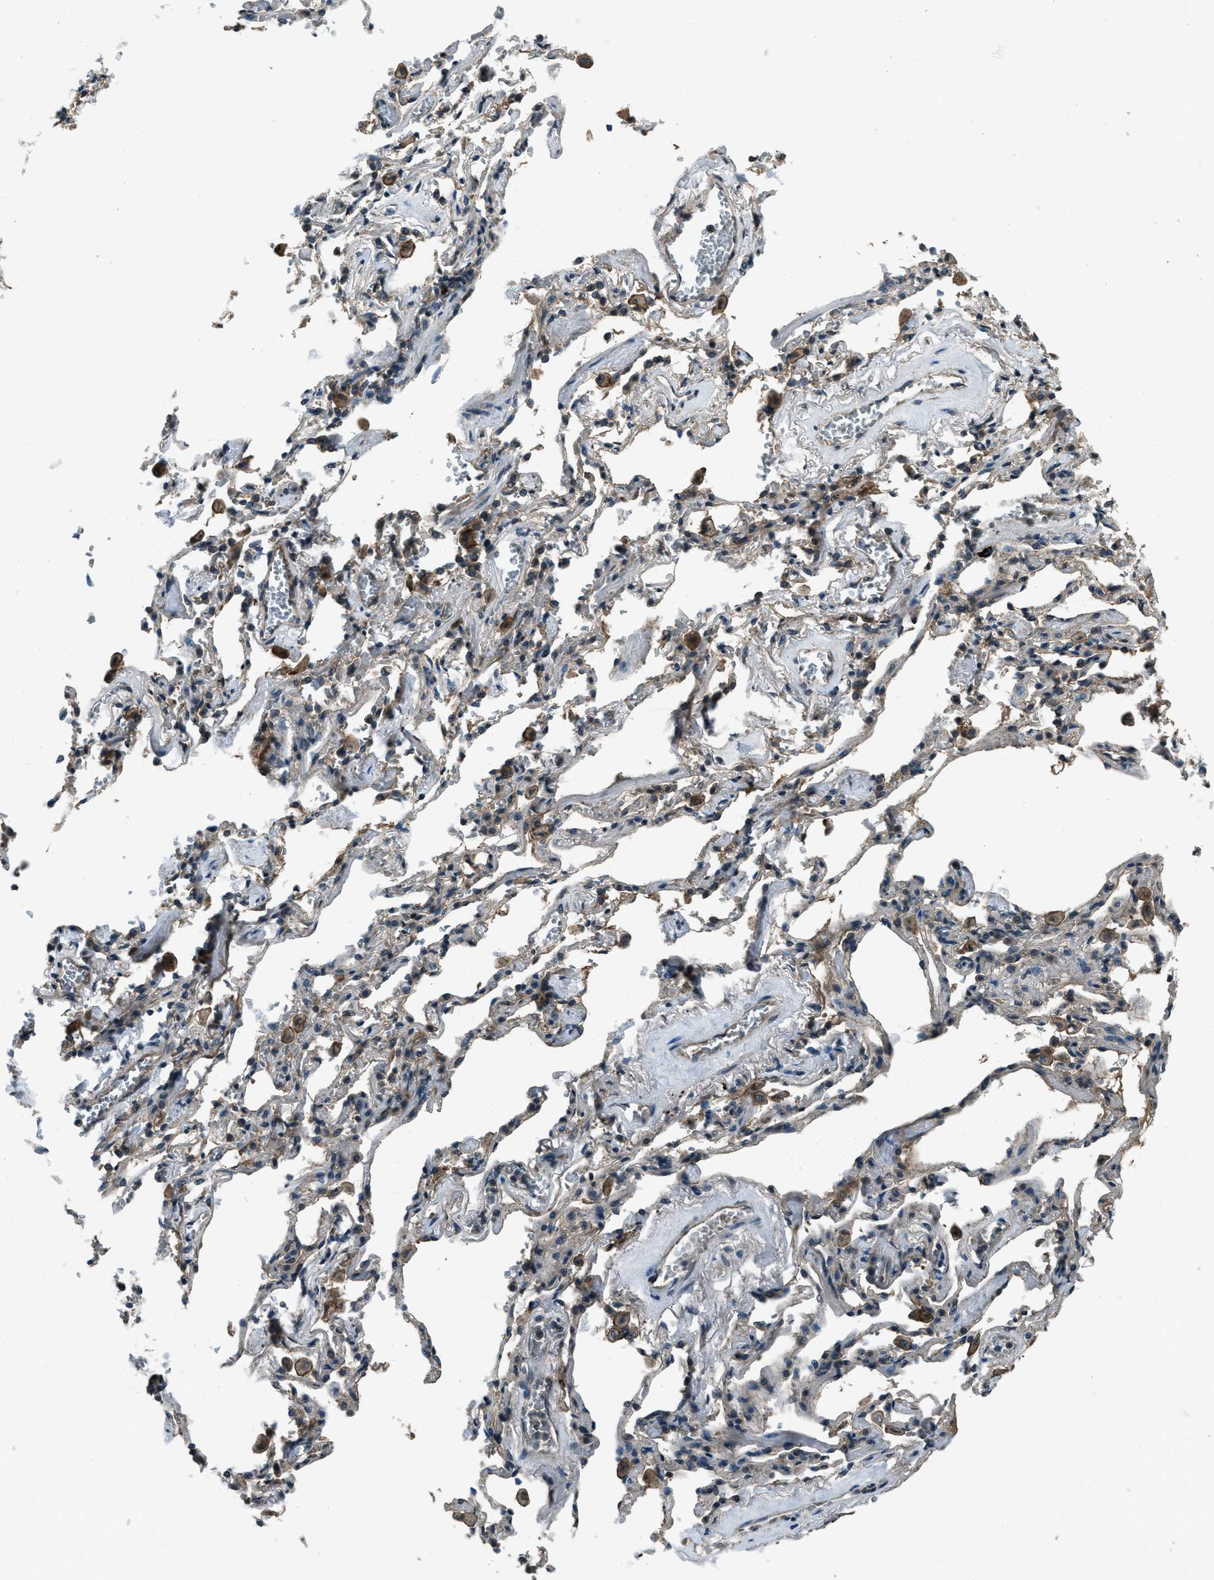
{"staining": {"intensity": "moderate", "quantity": ">75%", "location": "cytoplasmic/membranous"}, "tissue": "adipose tissue", "cell_type": "Adipocytes", "image_type": "normal", "snomed": [{"axis": "morphology", "description": "Normal tissue, NOS"}, {"axis": "topography", "description": "Cartilage tissue"}, {"axis": "topography", "description": "Lung"}], "caption": "DAB immunohistochemical staining of normal adipose tissue reveals moderate cytoplasmic/membranous protein expression in about >75% of adipocytes.", "gene": "SVIL", "patient": {"sex": "female", "age": 77}}